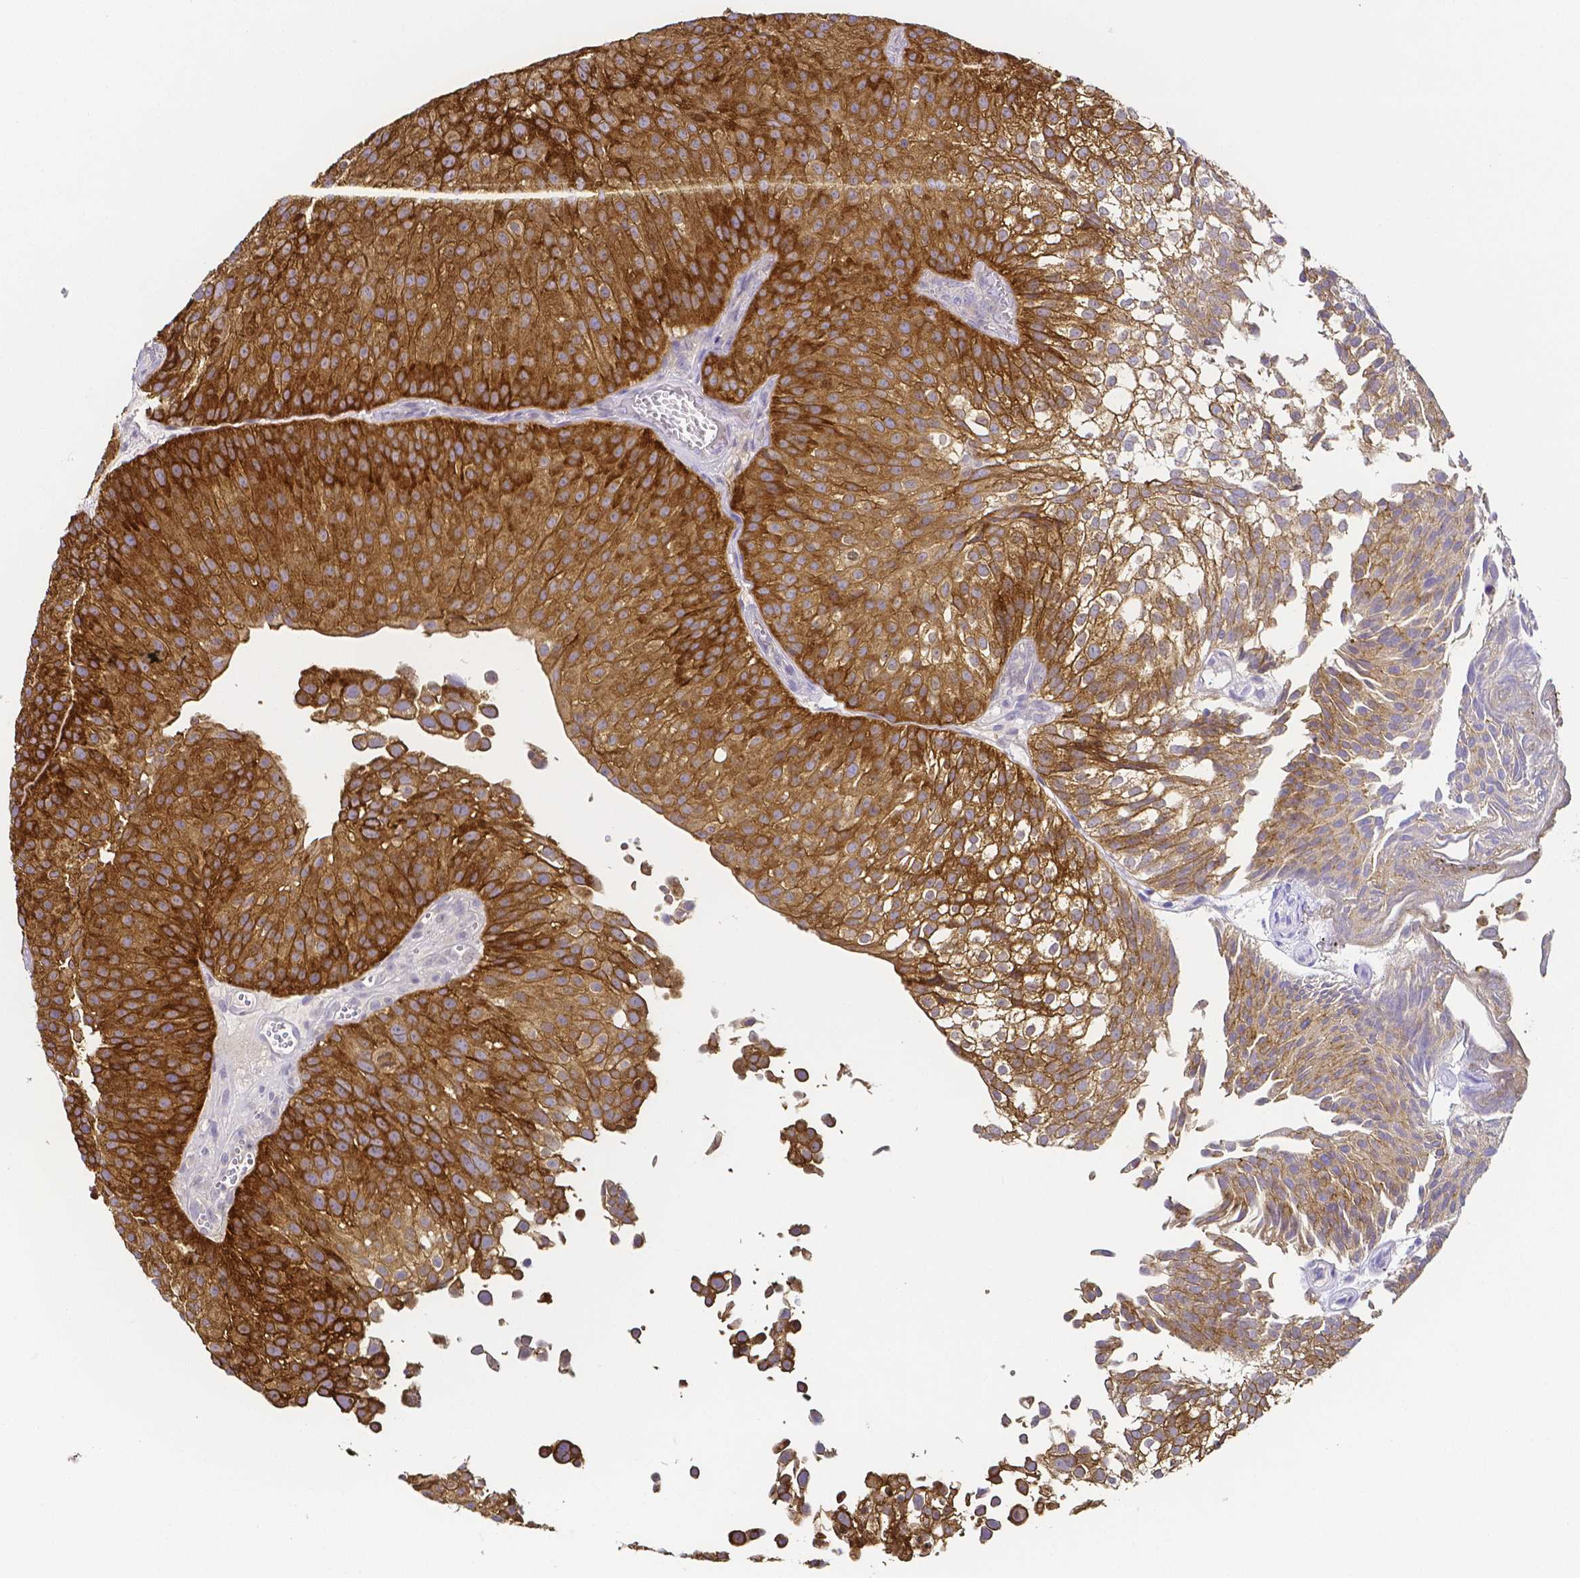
{"staining": {"intensity": "strong", "quantity": ">75%", "location": "cytoplasmic/membranous"}, "tissue": "urothelial cancer", "cell_type": "Tumor cells", "image_type": "cancer", "snomed": [{"axis": "morphology", "description": "Urothelial carcinoma, Low grade"}, {"axis": "topography", "description": "Urinary bladder"}], "caption": "Urothelial carcinoma (low-grade) was stained to show a protein in brown. There is high levels of strong cytoplasmic/membranous expression in approximately >75% of tumor cells. The staining was performed using DAB, with brown indicating positive protein expression. Nuclei are stained blue with hematoxylin.", "gene": "PKP3", "patient": {"sex": "male", "age": 70}}